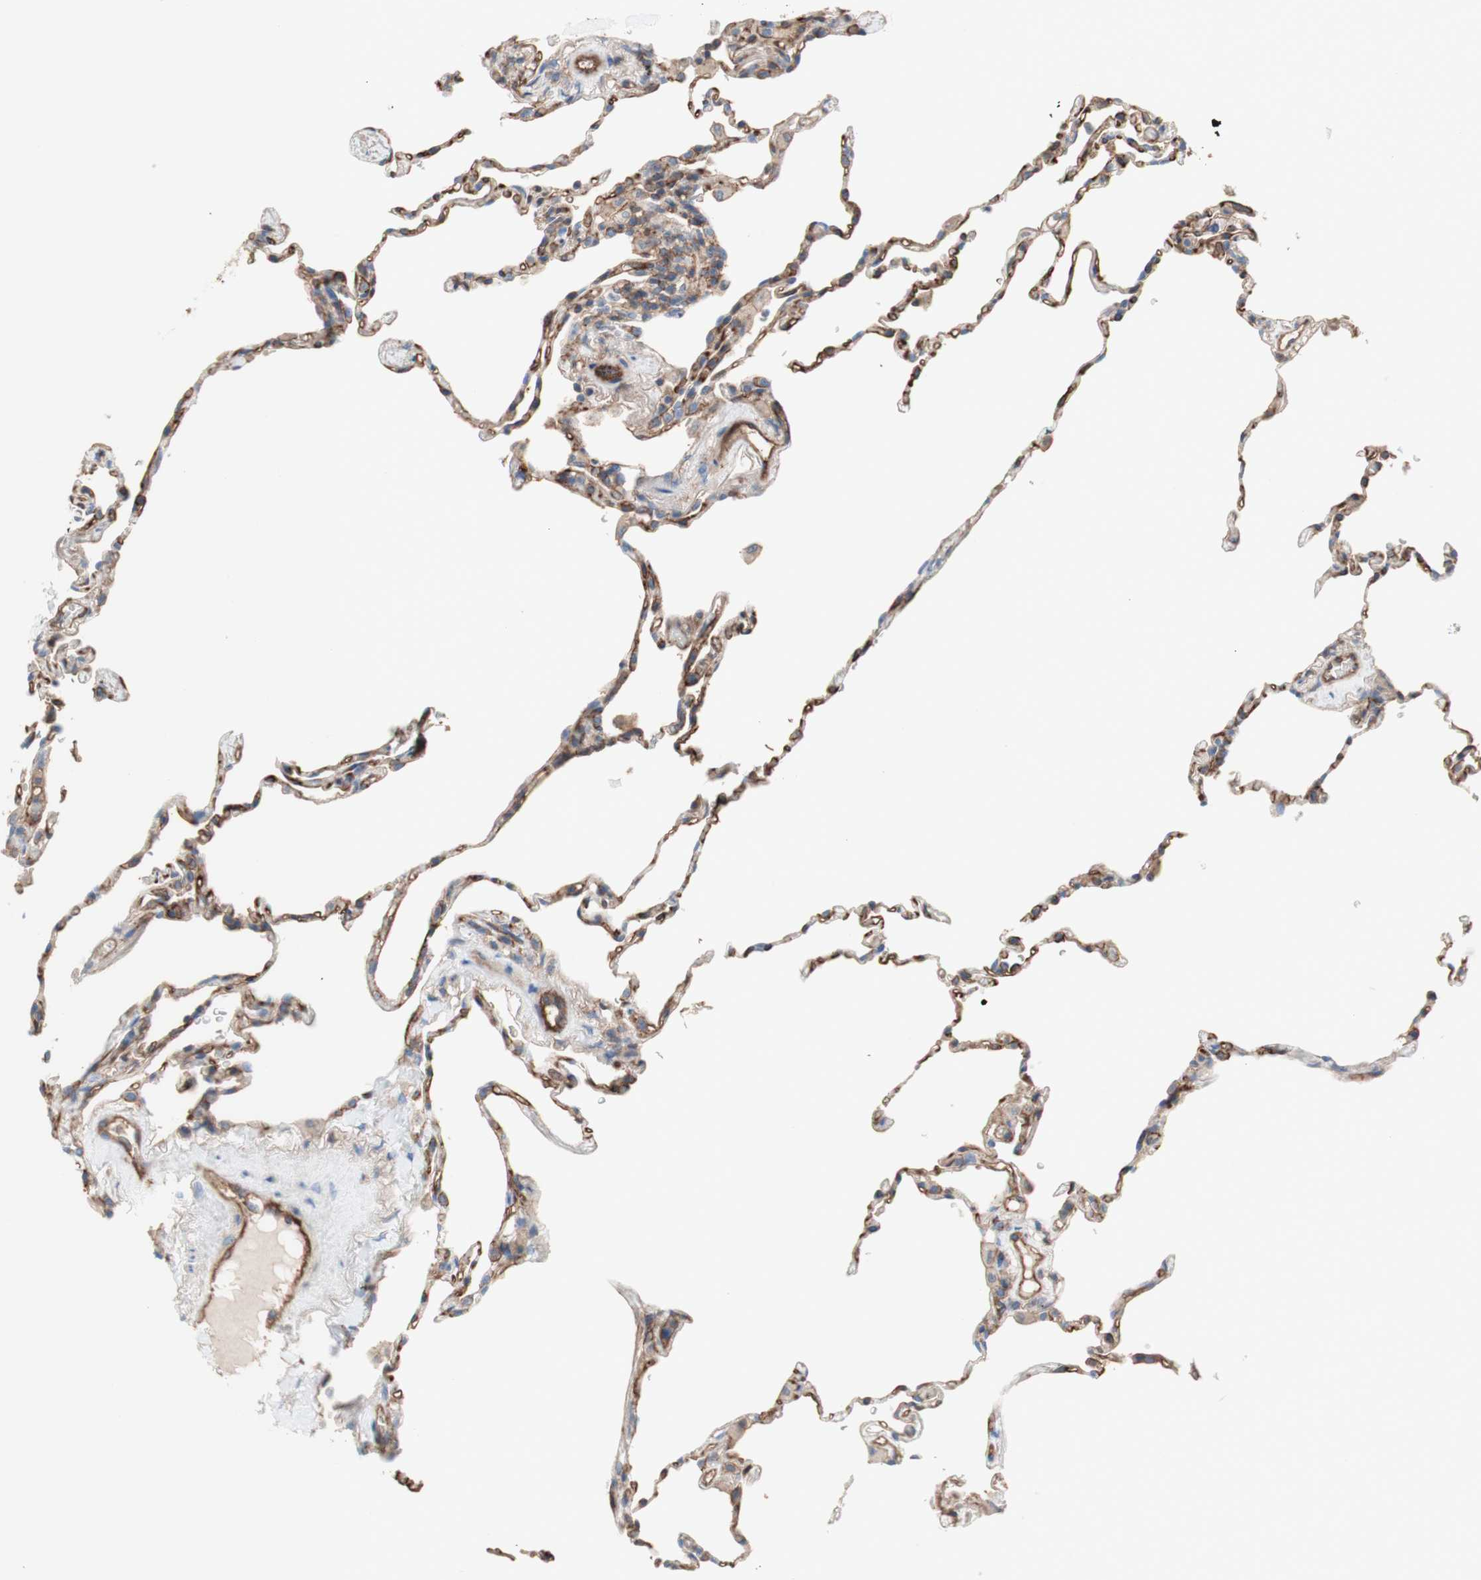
{"staining": {"intensity": "moderate", "quantity": ">75%", "location": "cytoplasmic/membranous"}, "tissue": "lung", "cell_type": "Alveolar cells", "image_type": "normal", "snomed": [{"axis": "morphology", "description": "Normal tissue, NOS"}, {"axis": "topography", "description": "Lung"}], "caption": "The histopathology image reveals staining of normal lung, revealing moderate cytoplasmic/membranous protein expression (brown color) within alveolar cells. Immunohistochemistry stains the protein in brown and the nuclei are stained blue.", "gene": "CD46", "patient": {"sex": "male", "age": 59}}